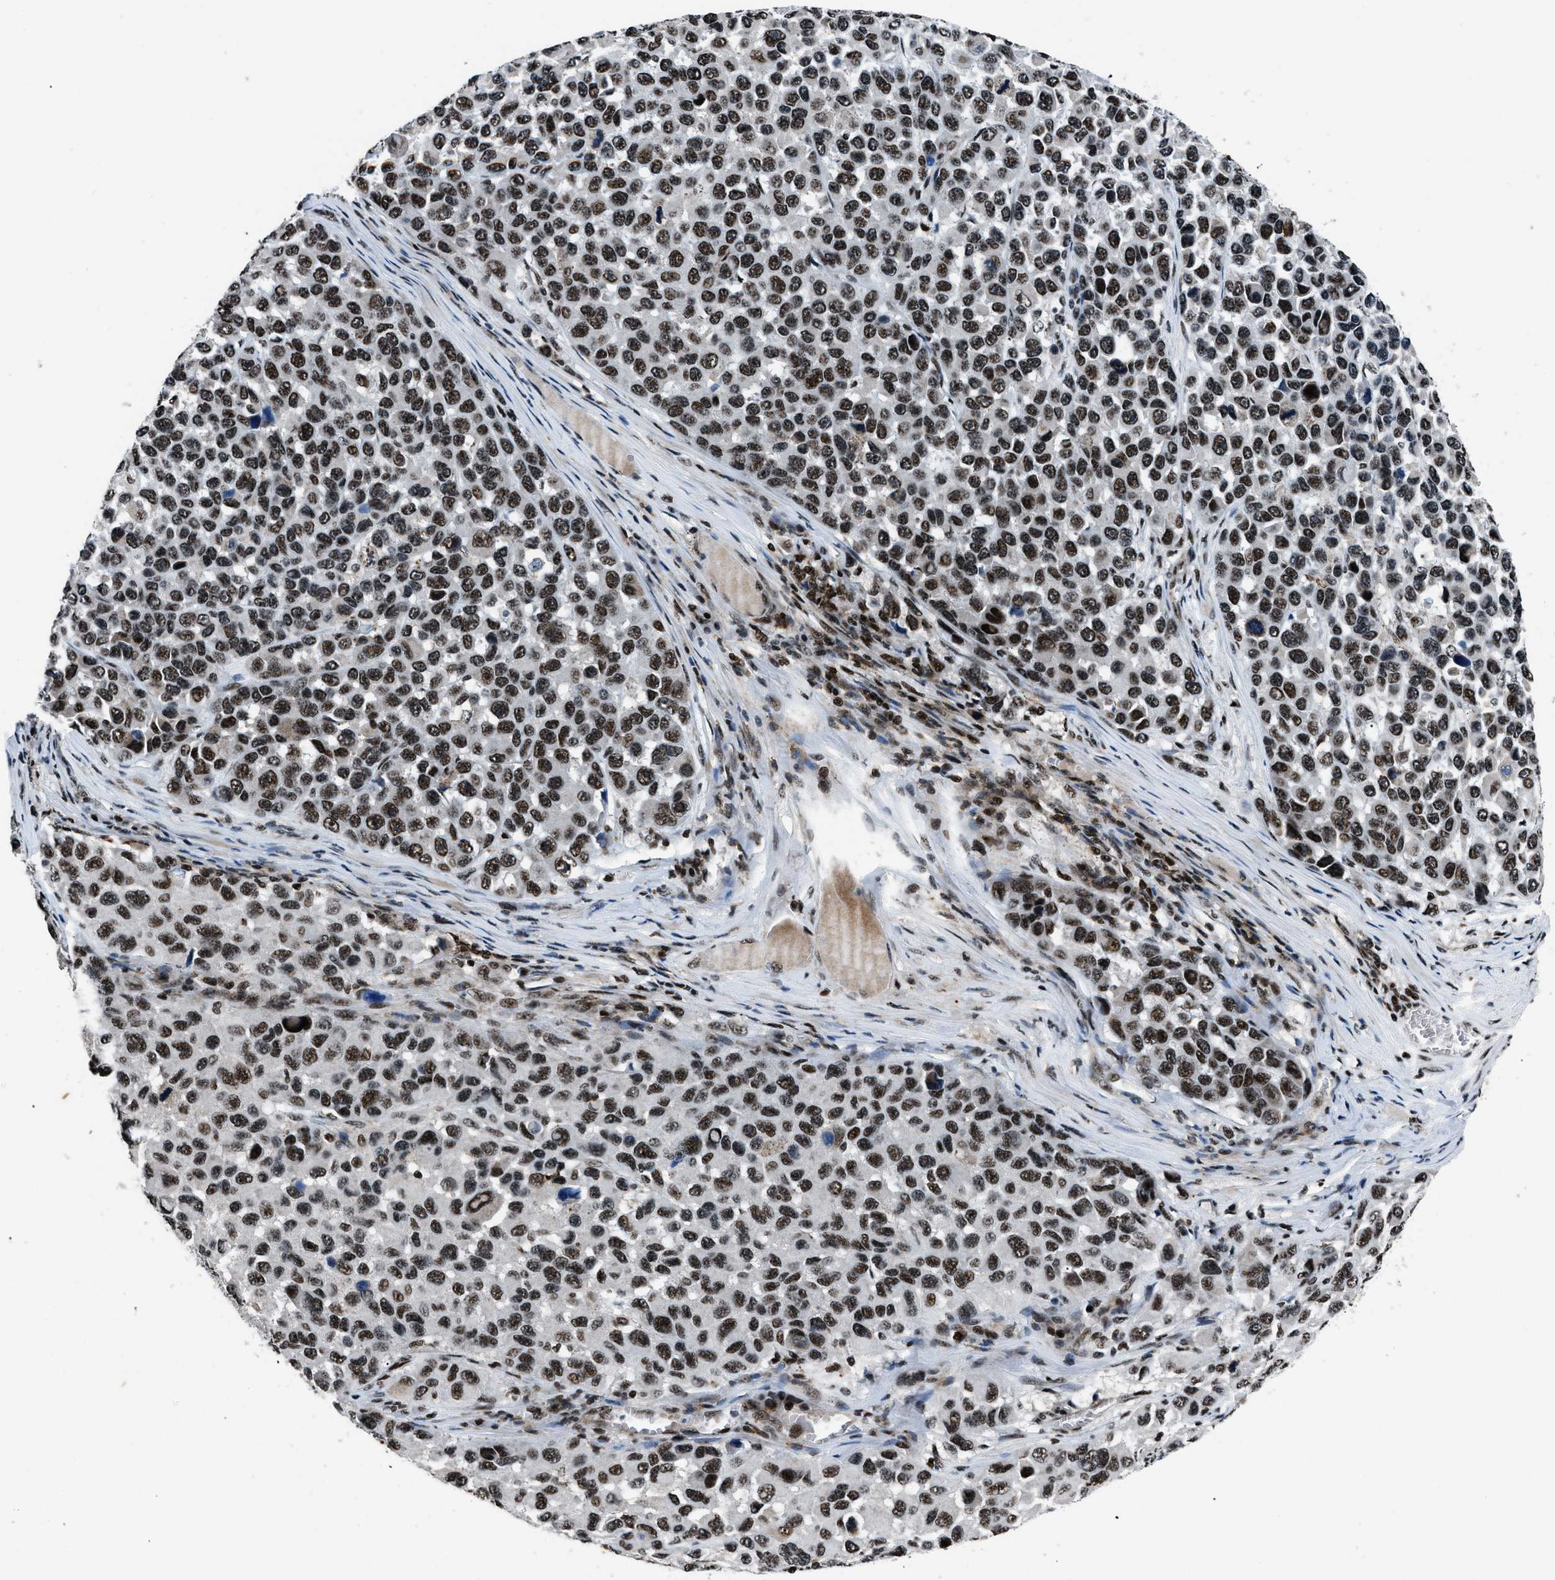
{"staining": {"intensity": "strong", "quantity": ">75%", "location": "nuclear"}, "tissue": "melanoma", "cell_type": "Tumor cells", "image_type": "cancer", "snomed": [{"axis": "morphology", "description": "Malignant melanoma, NOS"}, {"axis": "topography", "description": "Skin"}], "caption": "Protein expression analysis of human melanoma reveals strong nuclear staining in approximately >75% of tumor cells.", "gene": "SMARCB1", "patient": {"sex": "male", "age": 53}}